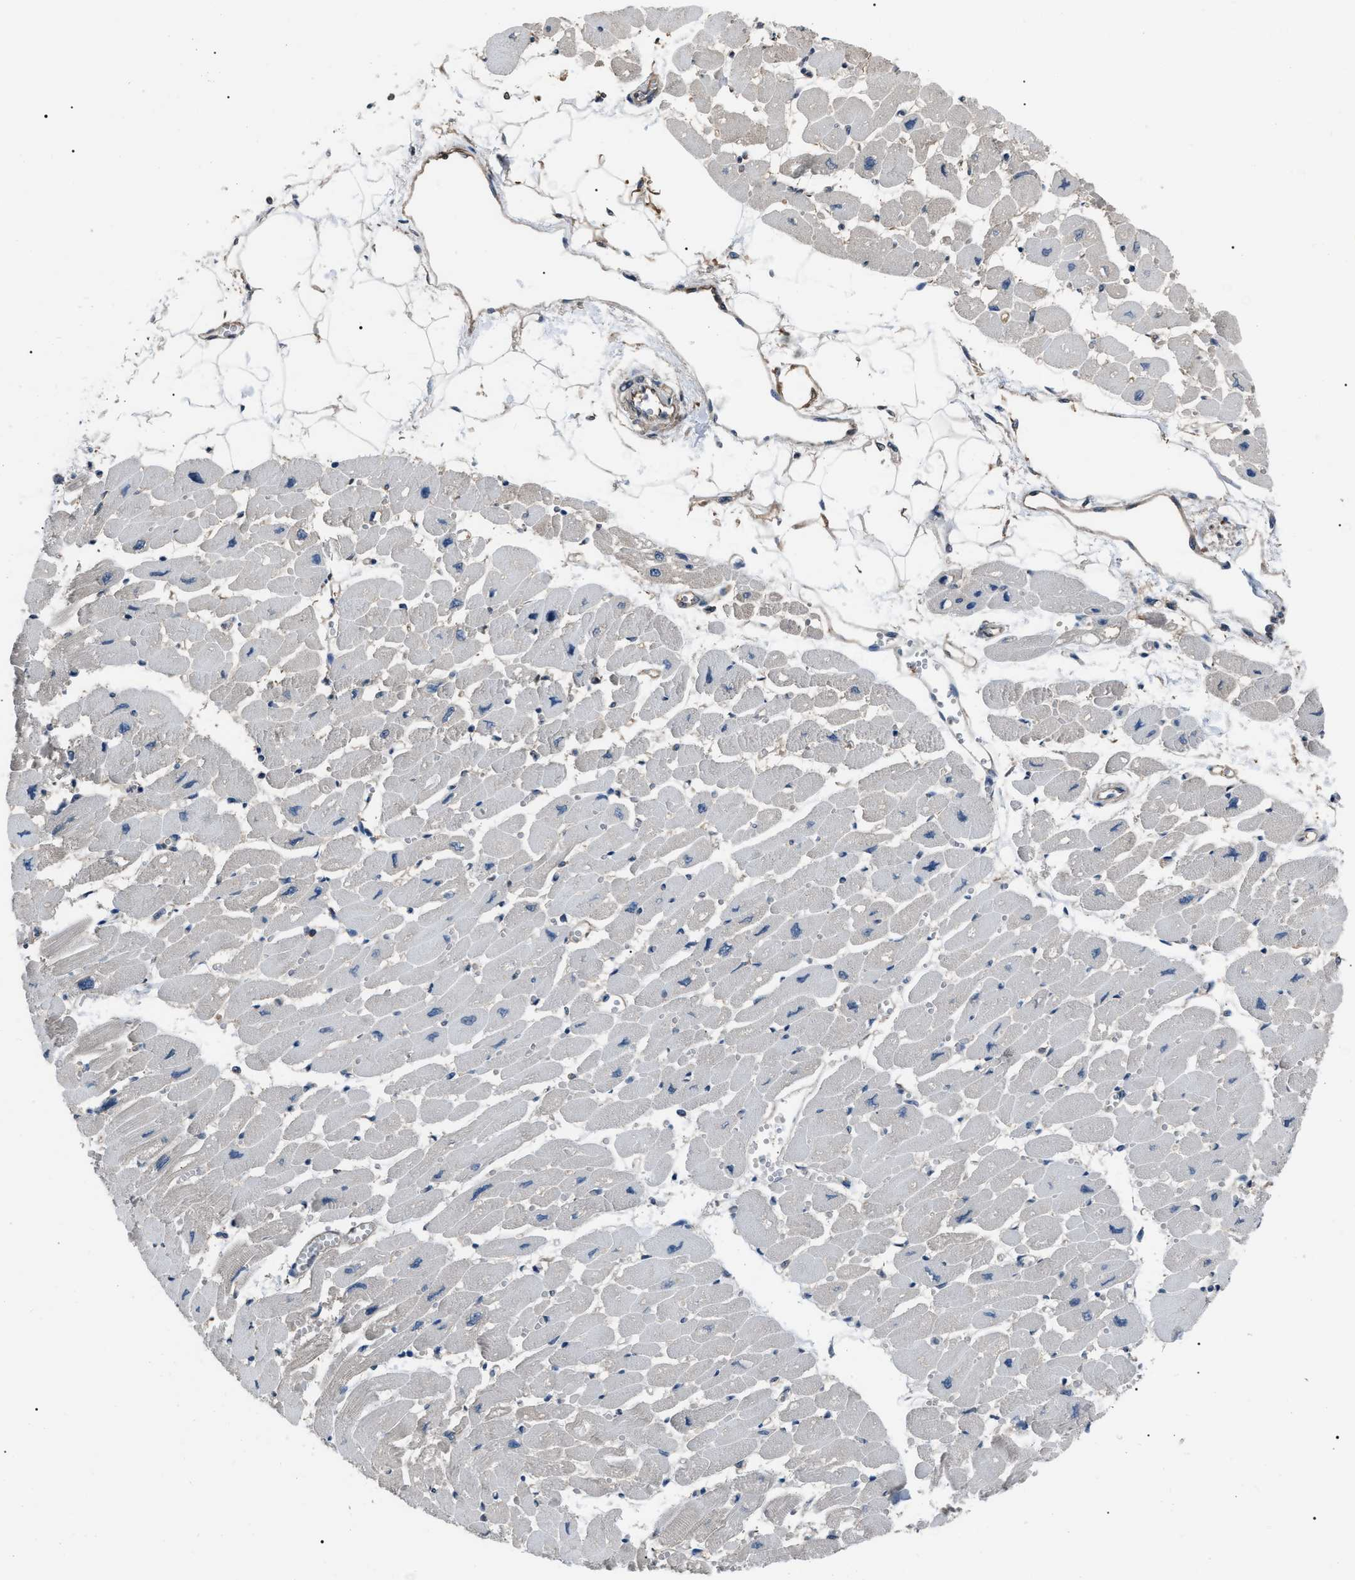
{"staining": {"intensity": "negative", "quantity": "none", "location": "none"}, "tissue": "heart muscle", "cell_type": "Cardiomyocytes", "image_type": "normal", "snomed": [{"axis": "morphology", "description": "Normal tissue, NOS"}, {"axis": "topography", "description": "Heart"}], "caption": "Immunohistochemistry image of normal heart muscle stained for a protein (brown), which exhibits no staining in cardiomyocytes.", "gene": "PDCD5", "patient": {"sex": "female", "age": 54}}